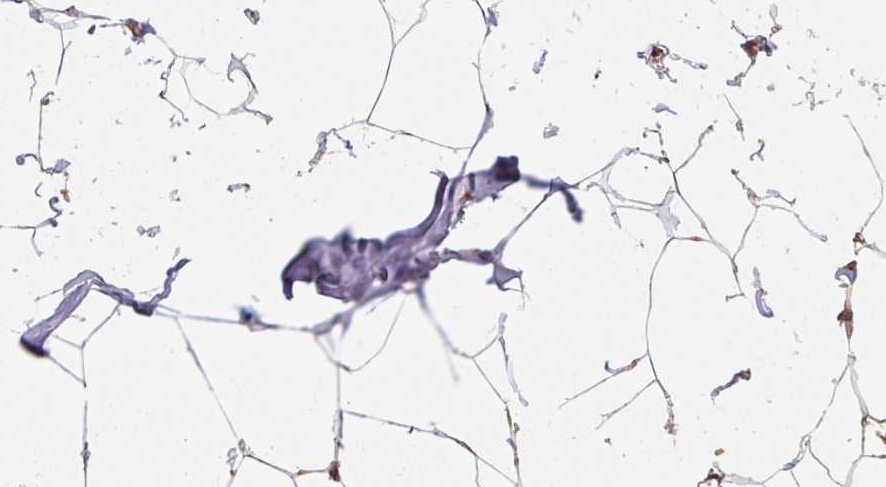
{"staining": {"intensity": "strong", "quantity": ">75%", "location": "cytoplasmic/membranous"}, "tissue": "breast", "cell_type": "Adipocytes", "image_type": "normal", "snomed": [{"axis": "morphology", "description": "Normal tissue, NOS"}, {"axis": "topography", "description": "Breast"}], "caption": "Immunohistochemistry (DAB) staining of unremarkable breast reveals strong cytoplasmic/membranous protein expression in about >75% of adipocytes.", "gene": "USE1", "patient": {"sex": "female", "age": 32}}